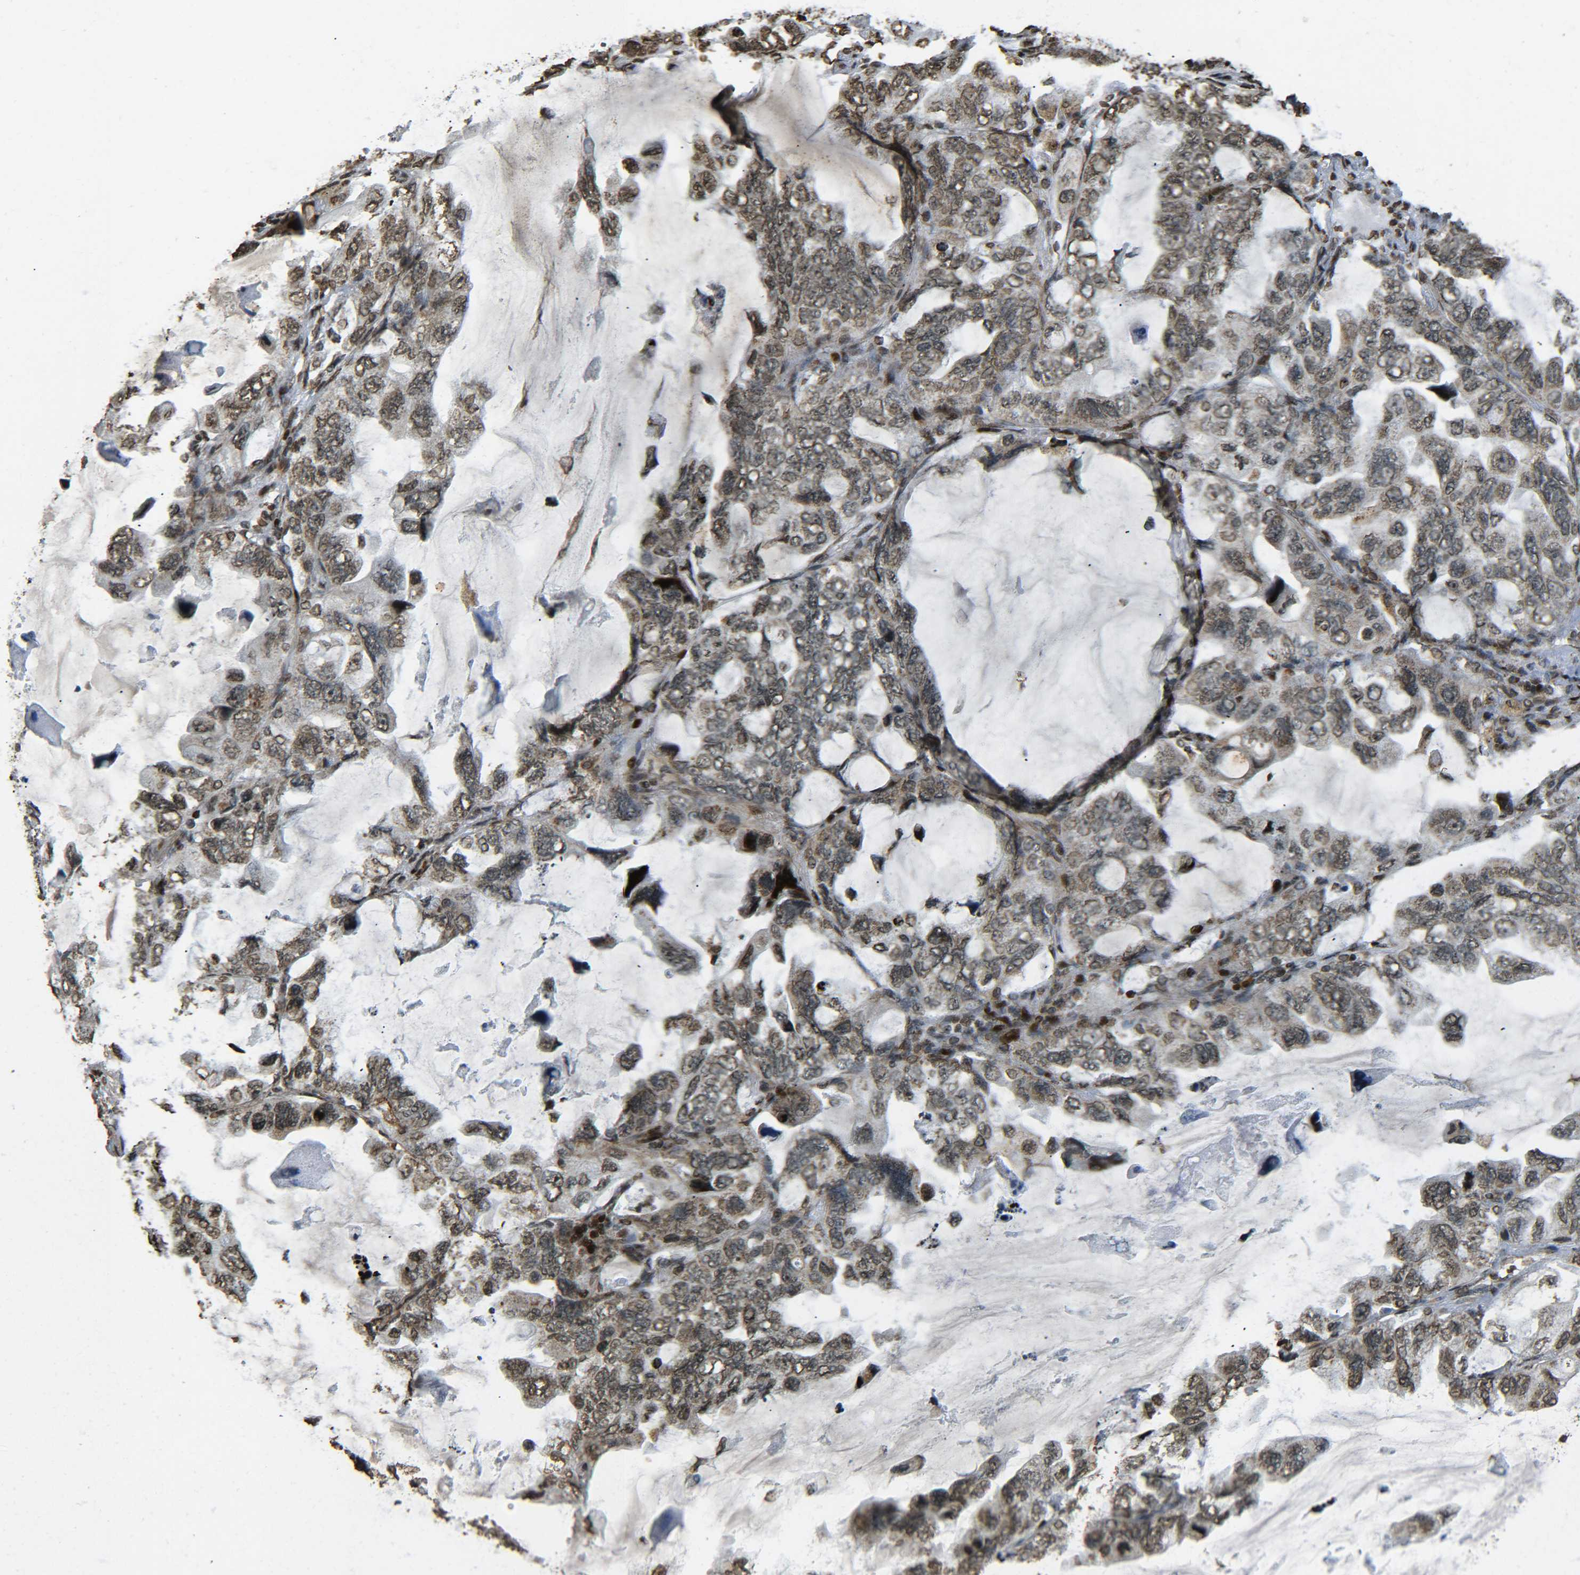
{"staining": {"intensity": "moderate", "quantity": ">75%", "location": "cytoplasmic/membranous,nuclear"}, "tissue": "lung cancer", "cell_type": "Tumor cells", "image_type": "cancer", "snomed": [{"axis": "morphology", "description": "Squamous cell carcinoma, NOS"}, {"axis": "topography", "description": "Lung"}], "caption": "Immunohistochemistry (DAB (3,3'-diaminobenzidine)) staining of human squamous cell carcinoma (lung) exhibits moderate cytoplasmic/membranous and nuclear protein staining in approximately >75% of tumor cells.", "gene": "NEUROG2", "patient": {"sex": "female", "age": 73}}